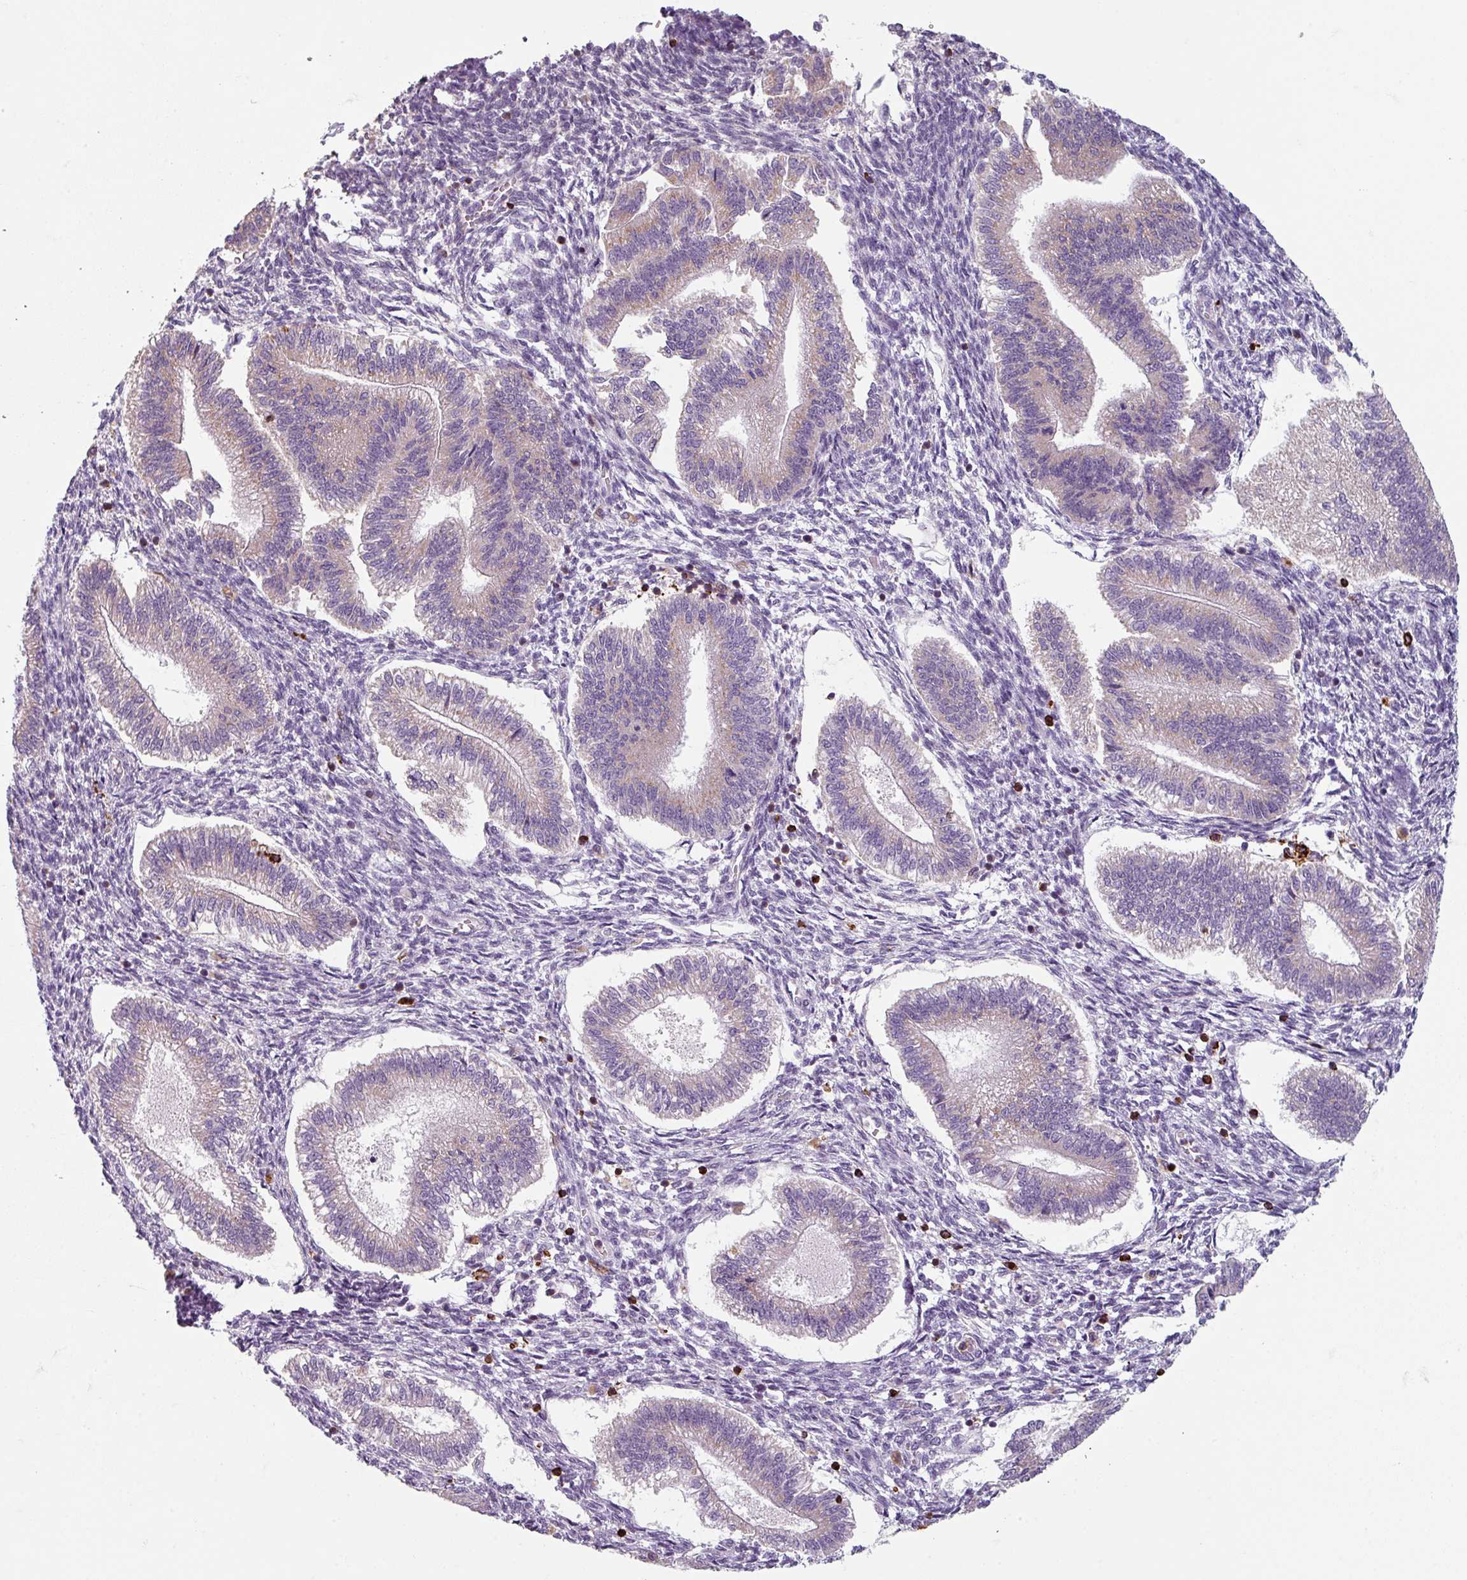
{"staining": {"intensity": "negative", "quantity": "none", "location": "none"}, "tissue": "endometrium", "cell_type": "Cells in endometrial stroma", "image_type": "normal", "snomed": [{"axis": "morphology", "description": "Normal tissue, NOS"}, {"axis": "topography", "description": "Endometrium"}], "caption": "Image shows no significant protein staining in cells in endometrial stroma of benign endometrium.", "gene": "NEDD9", "patient": {"sex": "female", "age": 25}}